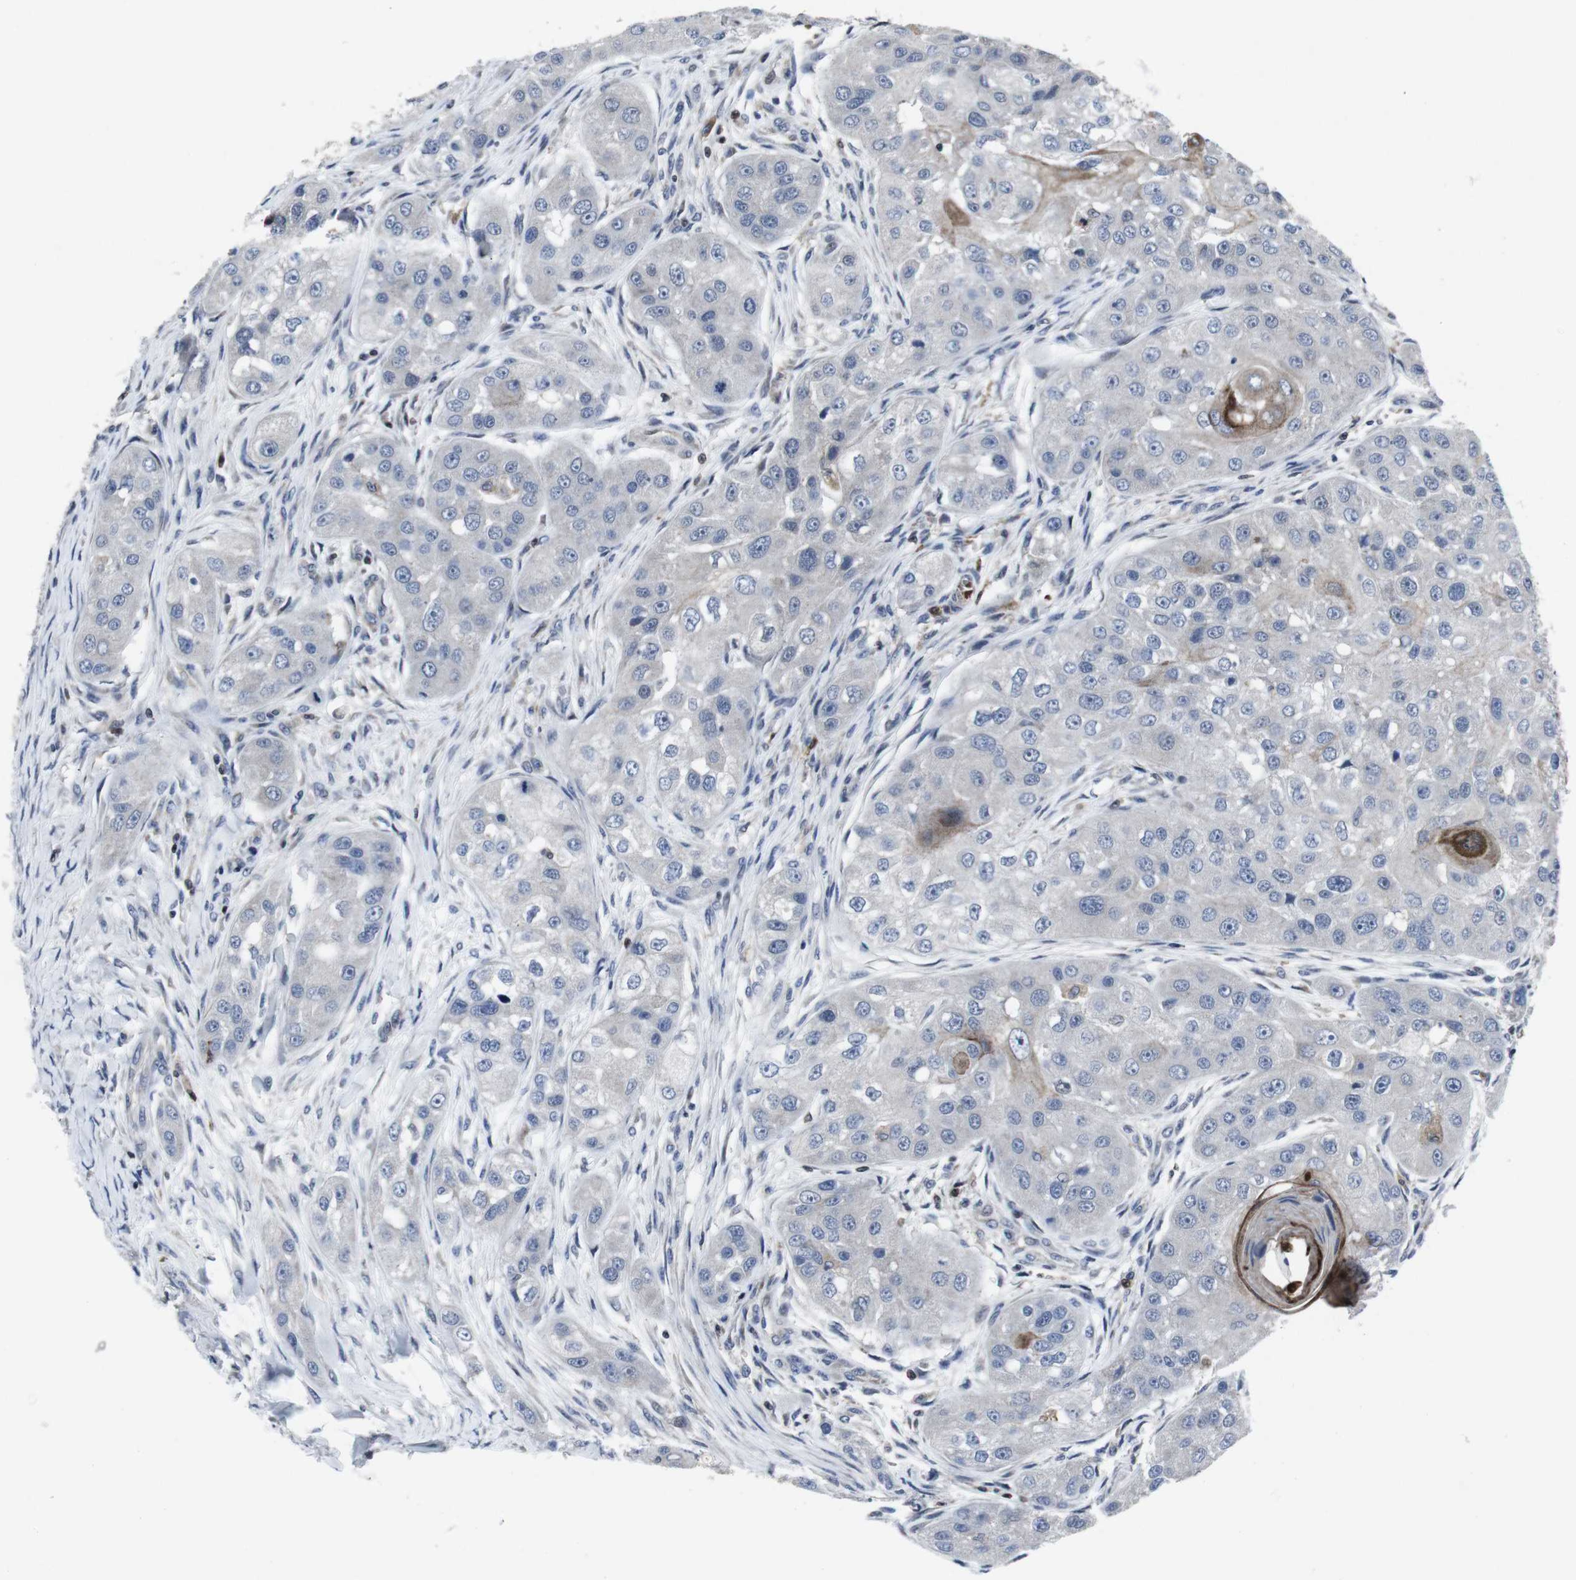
{"staining": {"intensity": "moderate", "quantity": "<25%", "location": "cytoplasmic/membranous"}, "tissue": "head and neck cancer", "cell_type": "Tumor cells", "image_type": "cancer", "snomed": [{"axis": "morphology", "description": "Normal tissue, NOS"}, {"axis": "morphology", "description": "Squamous cell carcinoma, NOS"}, {"axis": "topography", "description": "Skeletal muscle"}, {"axis": "topography", "description": "Head-Neck"}], "caption": "Squamous cell carcinoma (head and neck) tissue demonstrates moderate cytoplasmic/membranous expression in about <25% of tumor cells, visualized by immunohistochemistry. (IHC, brightfield microscopy, high magnification).", "gene": "STAT4", "patient": {"sex": "male", "age": 51}}